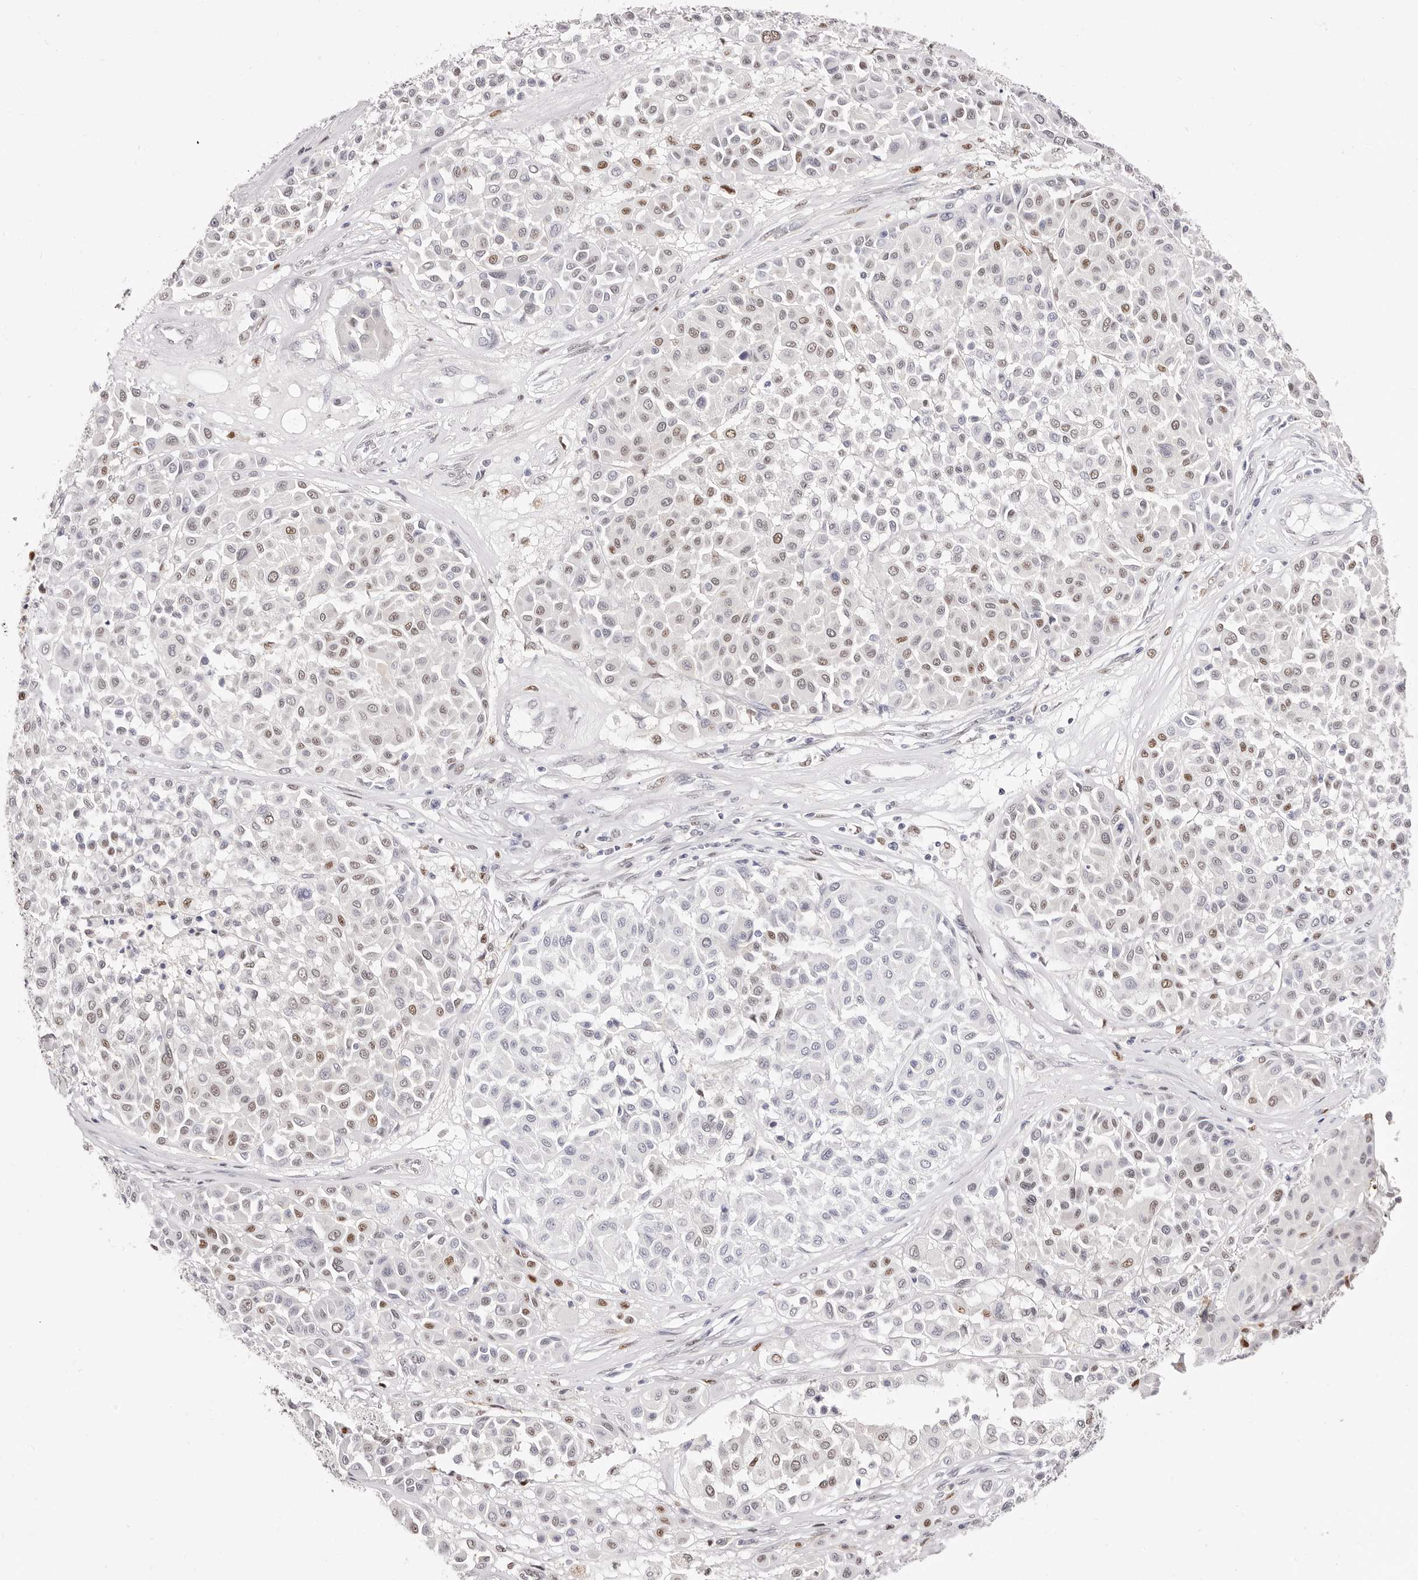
{"staining": {"intensity": "weak", "quantity": "25%-75%", "location": "nuclear"}, "tissue": "melanoma", "cell_type": "Tumor cells", "image_type": "cancer", "snomed": [{"axis": "morphology", "description": "Malignant melanoma, Metastatic site"}, {"axis": "topography", "description": "Soft tissue"}], "caption": "Malignant melanoma (metastatic site) was stained to show a protein in brown. There is low levels of weak nuclear expression in approximately 25%-75% of tumor cells. The staining was performed using DAB (3,3'-diaminobenzidine), with brown indicating positive protein expression. Nuclei are stained blue with hematoxylin.", "gene": "TKT", "patient": {"sex": "male", "age": 41}}